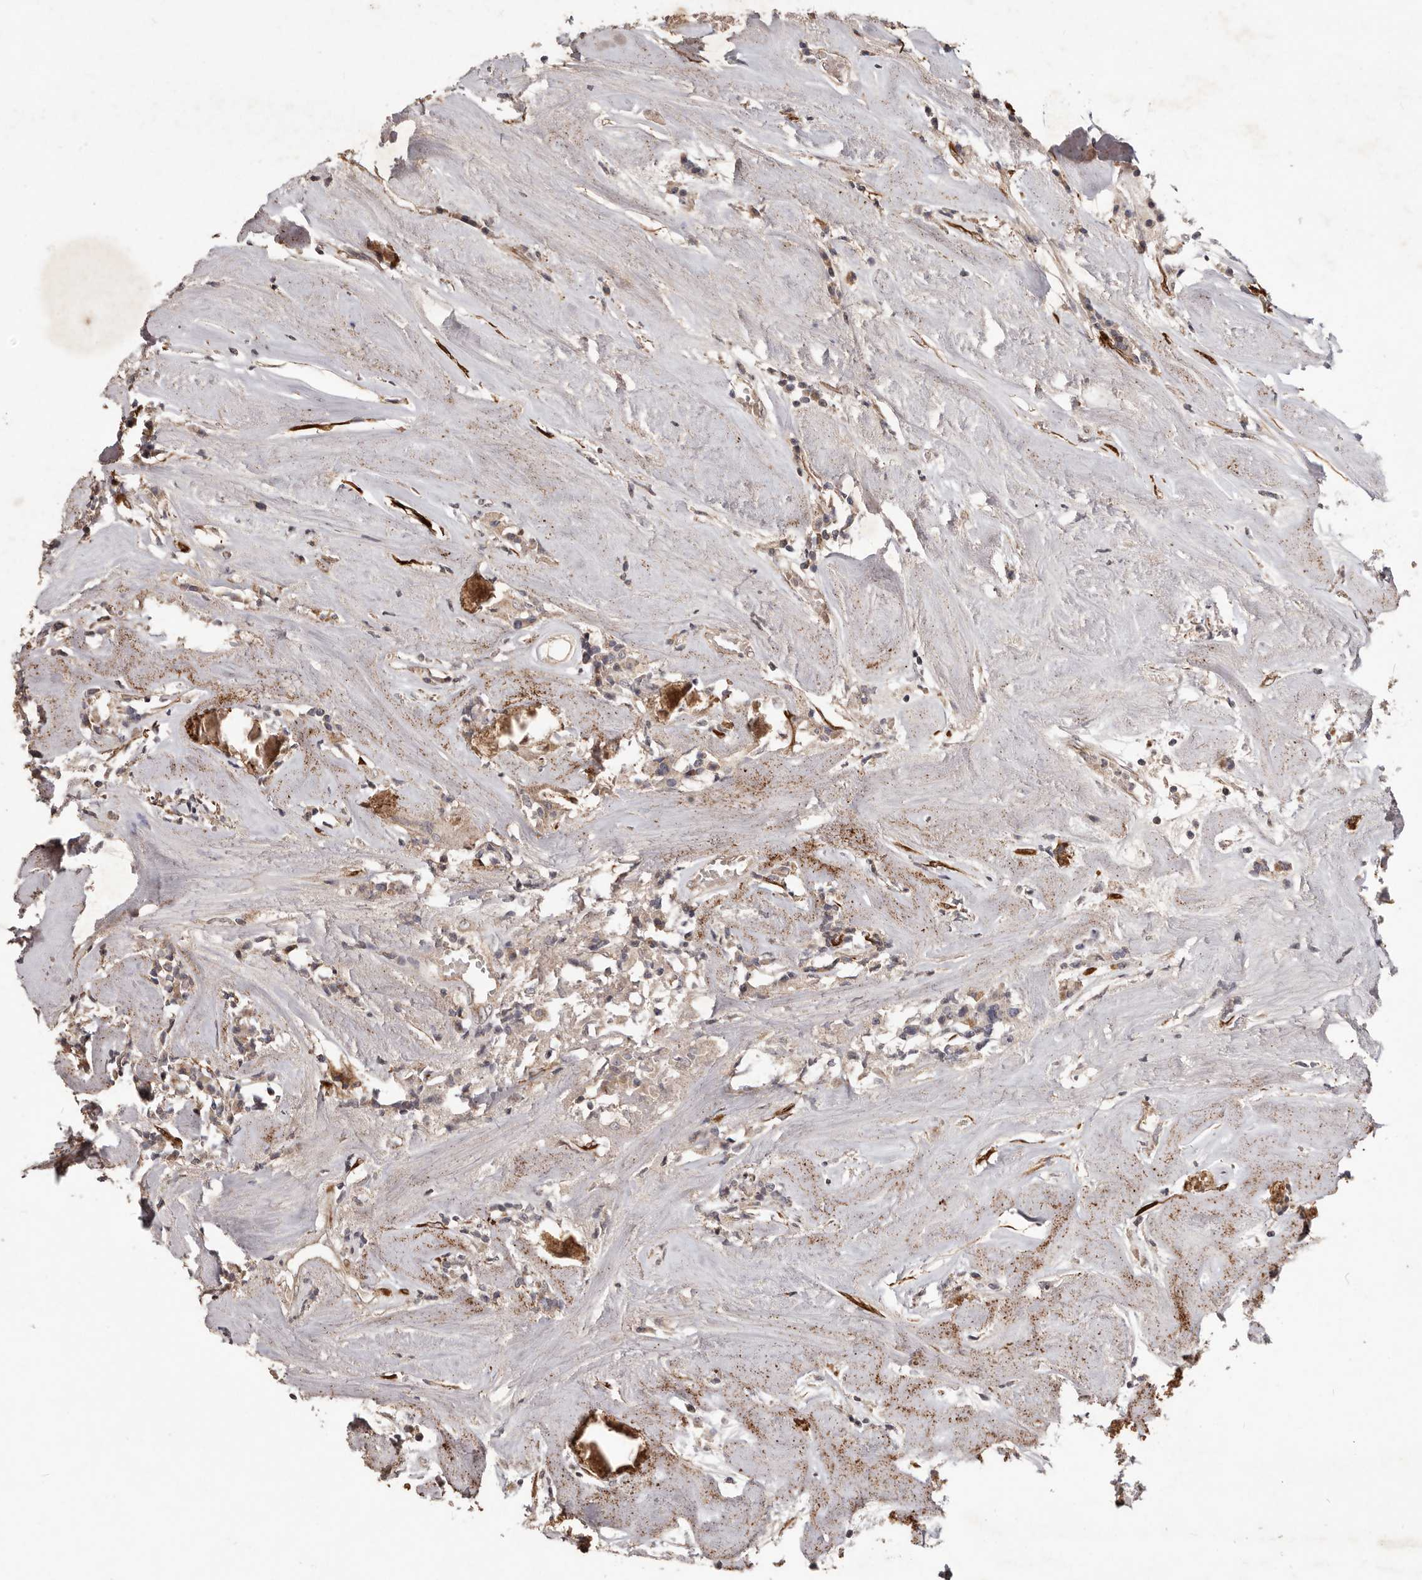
{"staining": {"intensity": "moderate", "quantity": ">75%", "location": "cytoplasmic/membranous"}, "tissue": "head and neck cancer", "cell_type": "Tumor cells", "image_type": "cancer", "snomed": [{"axis": "morphology", "description": "Adenocarcinoma, NOS"}, {"axis": "topography", "description": "Salivary gland"}, {"axis": "topography", "description": "Head-Neck"}], "caption": "High-power microscopy captured an IHC micrograph of adenocarcinoma (head and neck), revealing moderate cytoplasmic/membranous positivity in approximately >75% of tumor cells.", "gene": "PLOD2", "patient": {"sex": "female", "age": 65}}